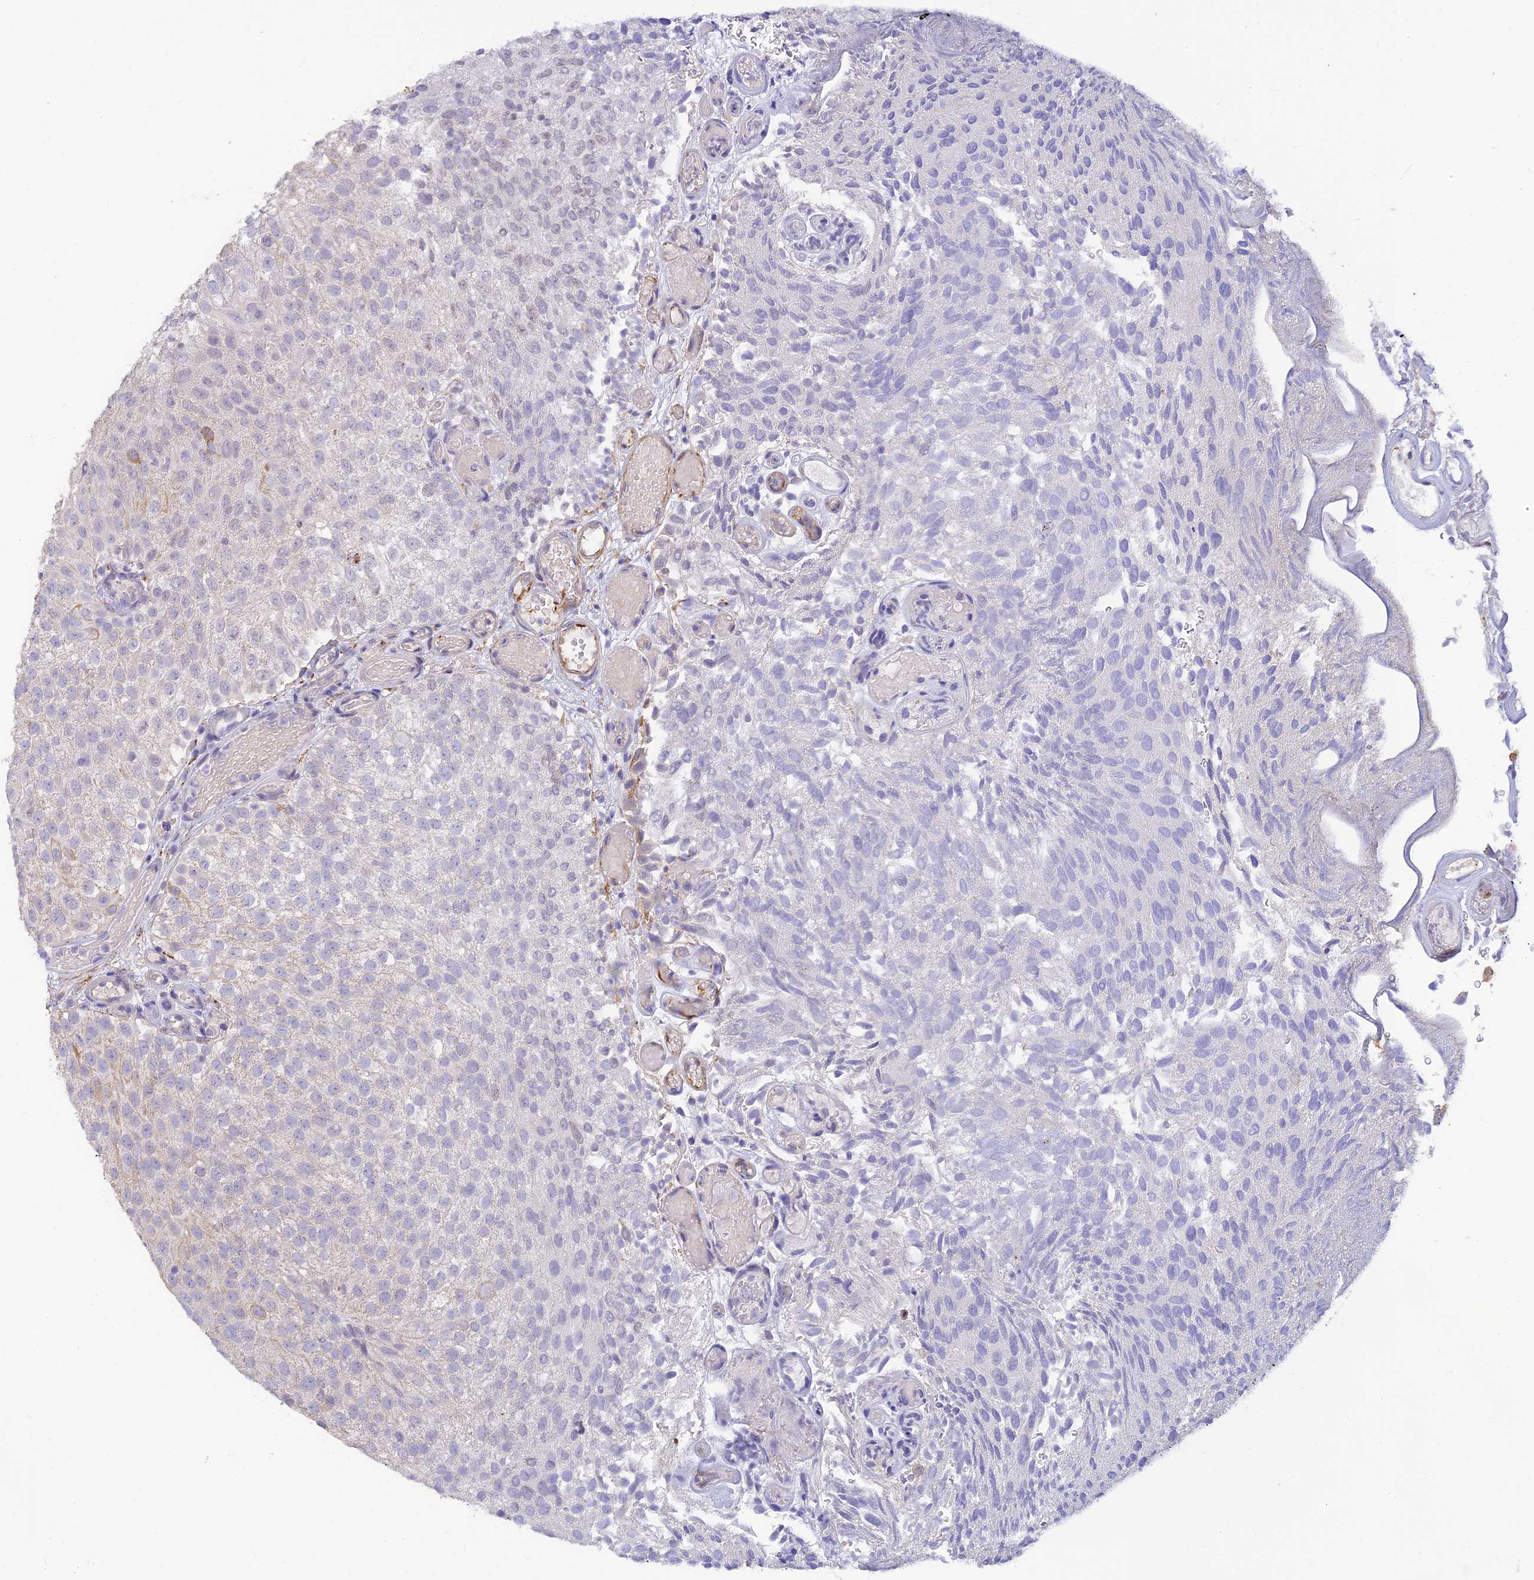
{"staining": {"intensity": "weak", "quantity": "25%-75%", "location": "cytoplasmic/membranous"}, "tissue": "urothelial cancer", "cell_type": "Tumor cells", "image_type": "cancer", "snomed": [{"axis": "morphology", "description": "Urothelial carcinoma, Low grade"}, {"axis": "topography", "description": "Urinary bladder"}], "caption": "Low-grade urothelial carcinoma stained with a protein marker reveals weak staining in tumor cells.", "gene": "ALDH1L2", "patient": {"sex": "male", "age": 78}}